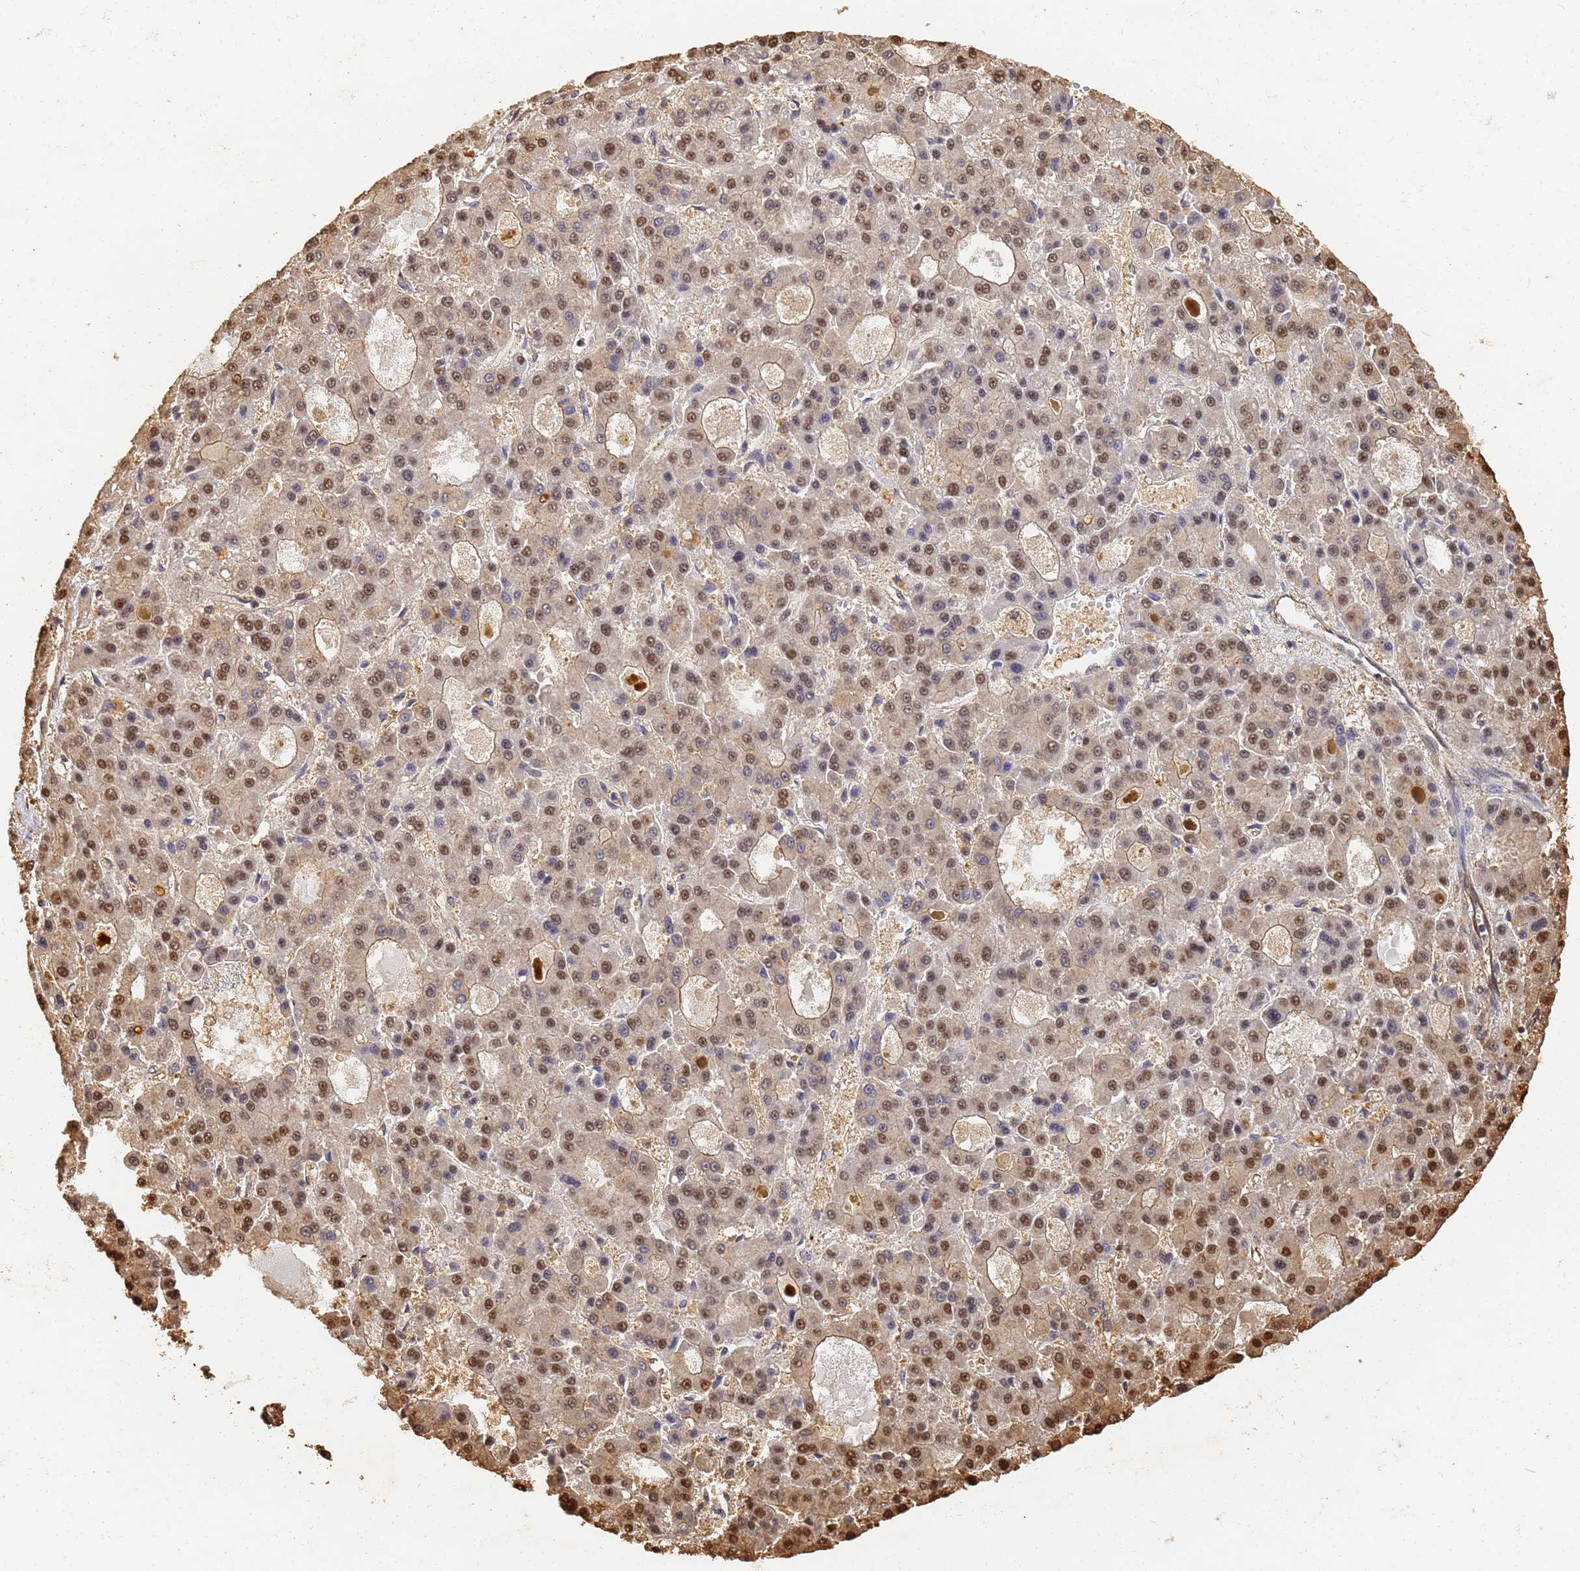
{"staining": {"intensity": "moderate", "quantity": "25%-75%", "location": "nuclear"}, "tissue": "liver cancer", "cell_type": "Tumor cells", "image_type": "cancer", "snomed": [{"axis": "morphology", "description": "Carcinoma, Hepatocellular, NOS"}, {"axis": "topography", "description": "Liver"}], "caption": "A medium amount of moderate nuclear positivity is seen in approximately 25%-75% of tumor cells in liver cancer (hepatocellular carcinoma) tissue. The staining is performed using DAB (3,3'-diaminobenzidine) brown chromogen to label protein expression. The nuclei are counter-stained blue using hematoxylin.", "gene": "JAK2", "patient": {"sex": "male", "age": 70}}